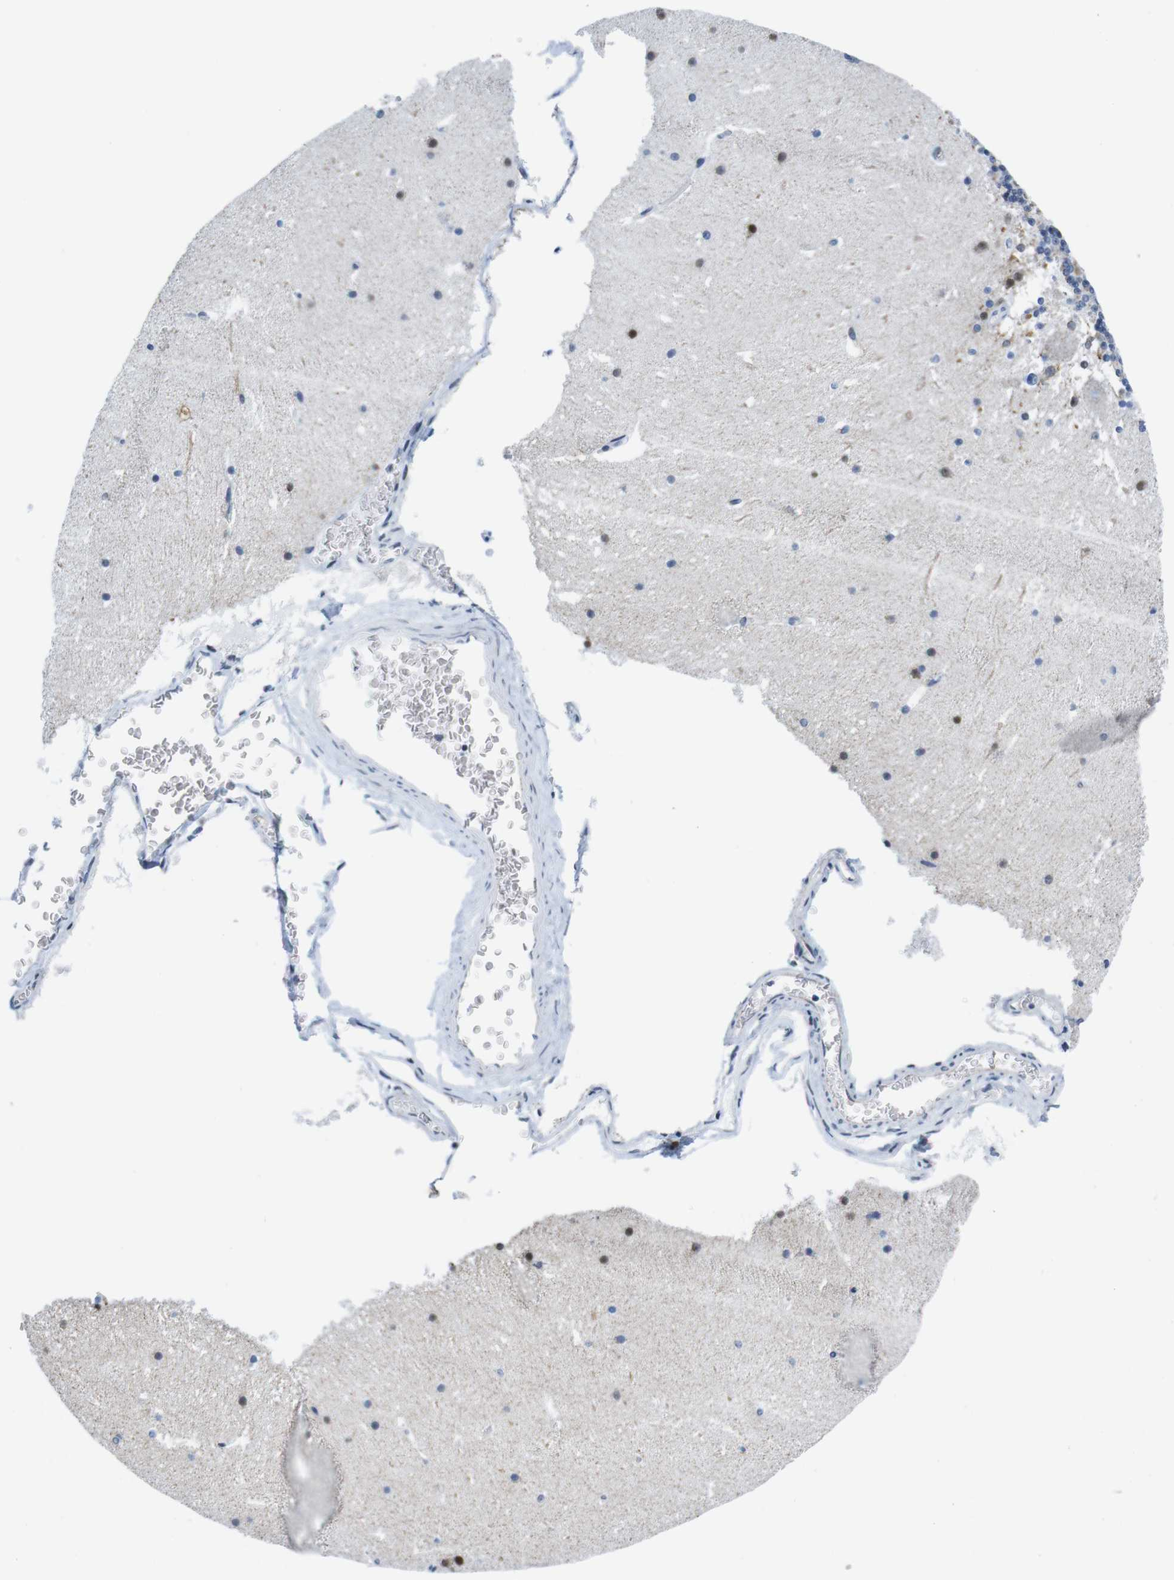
{"staining": {"intensity": "weak", "quantity": "25%-75%", "location": "cytoplasmic/membranous"}, "tissue": "cerebellum", "cell_type": "Cells in granular layer", "image_type": "normal", "snomed": [{"axis": "morphology", "description": "Normal tissue, NOS"}, {"axis": "topography", "description": "Cerebellum"}], "caption": "Immunohistochemical staining of benign human cerebellum exhibits weak cytoplasmic/membranous protein expression in approximately 25%-75% of cells in granular layer.", "gene": "MLH1", "patient": {"sex": "male", "age": 45}}